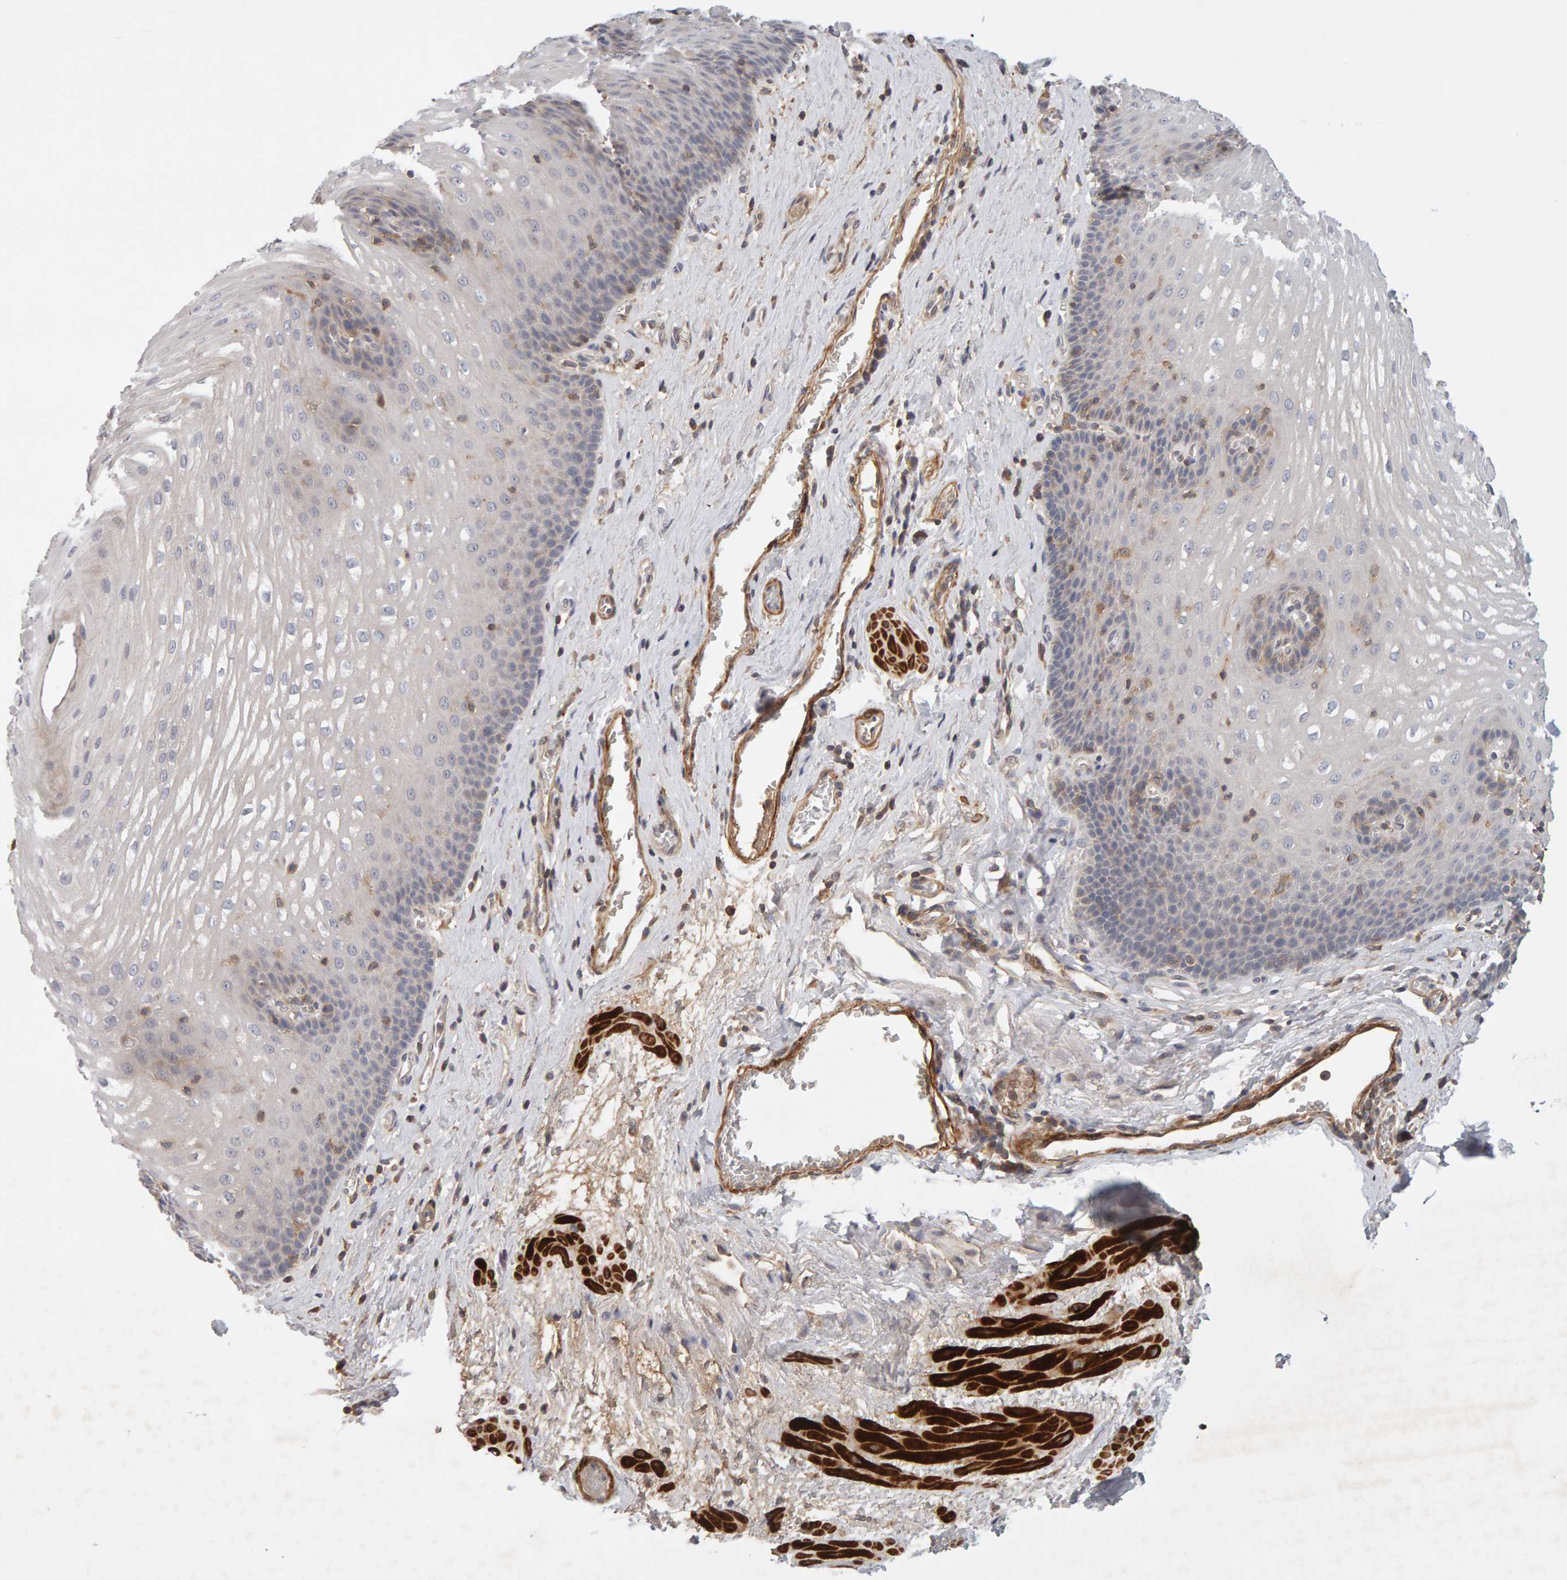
{"staining": {"intensity": "weak", "quantity": "<25%", "location": "cytoplasmic/membranous"}, "tissue": "esophagus", "cell_type": "Squamous epithelial cells", "image_type": "normal", "snomed": [{"axis": "morphology", "description": "Normal tissue, NOS"}, {"axis": "topography", "description": "Esophagus"}], "caption": "Immunohistochemistry of normal esophagus exhibits no expression in squamous epithelial cells.", "gene": "NUDCD1", "patient": {"sex": "male", "age": 48}}